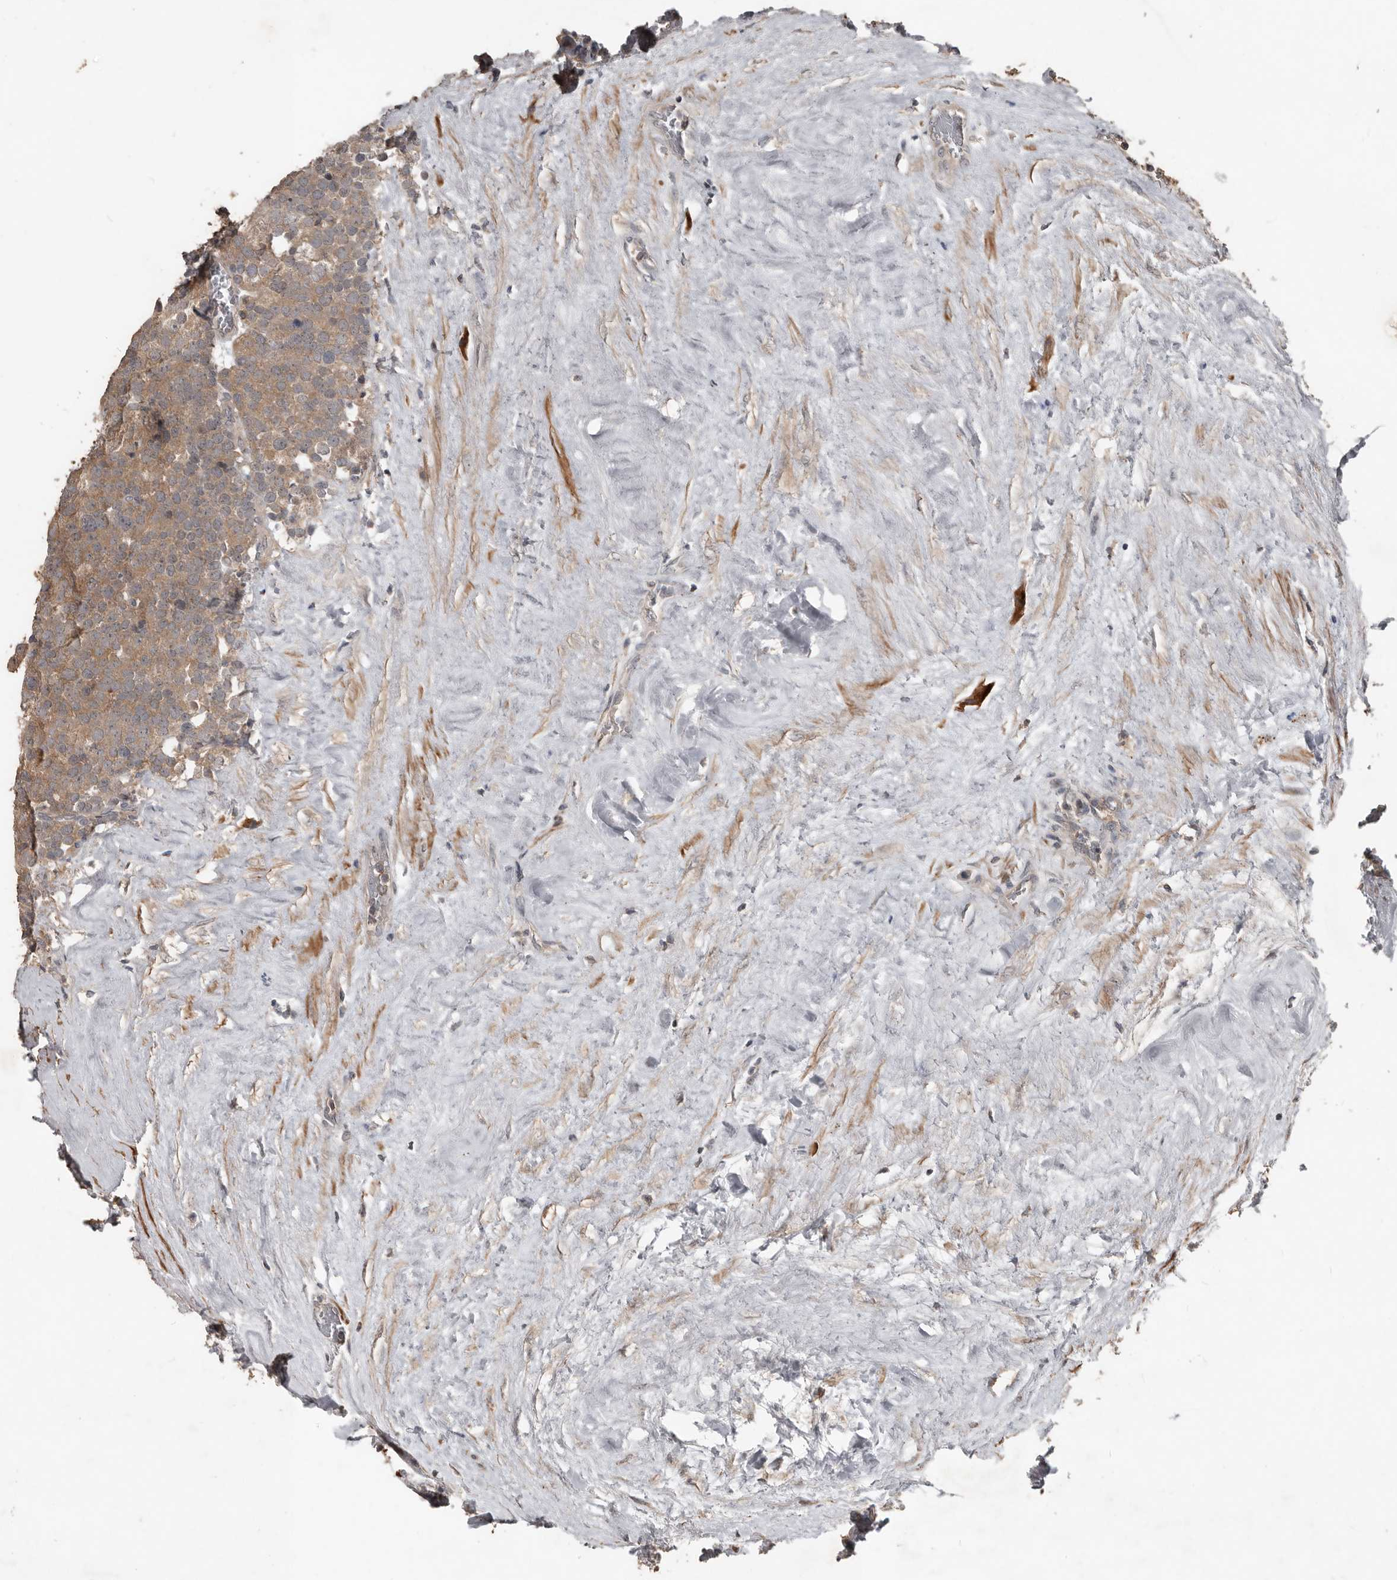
{"staining": {"intensity": "moderate", "quantity": ">75%", "location": "cytoplasmic/membranous"}, "tissue": "testis cancer", "cell_type": "Tumor cells", "image_type": "cancer", "snomed": [{"axis": "morphology", "description": "Seminoma, NOS"}, {"axis": "topography", "description": "Testis"}], "caption": "Immunohistochemistry (IHC) of testis cancer (seminoma) displays medium levels of moderate cytoplasmic/membranous positivity in approximately >75% of tumor cells.", "gene": "BAMBI", "patient": {"sex": "male", "age": 71}}